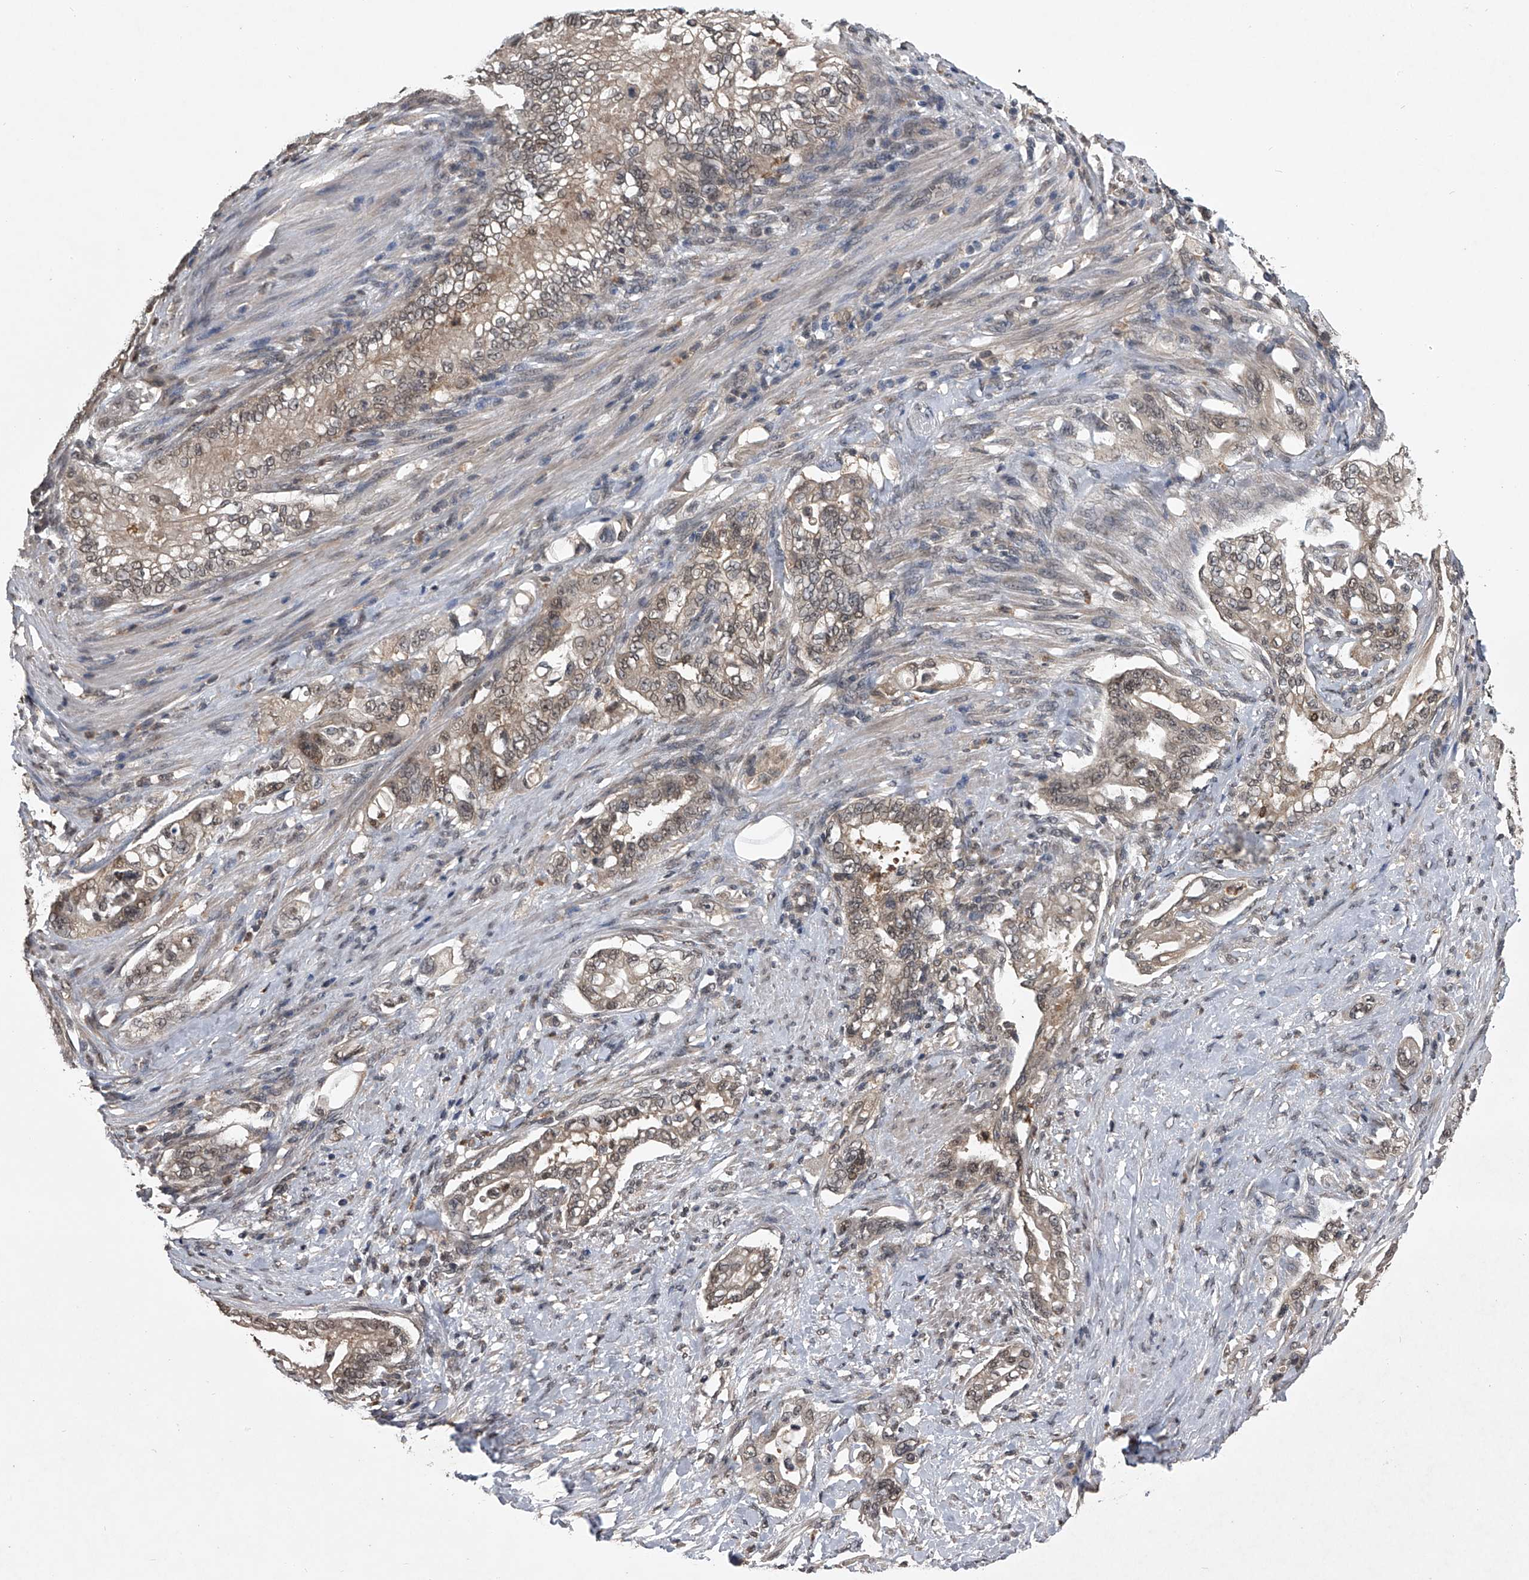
{"staining": {"intensity": "moderate", "quantity": ">75%", "location": "cytoplasmic/membranous,nuclear"}, "tissue": "pancreatic cancer", "cell_type": "Tumor cells", "image_type": "cancer", "snomed": [{"axis": "morphology", "description": "Normal tissue, NOS"}, {"axis": "topography", "description": "Pancreas"}], "caption": "Tumor cells display medium levels of moderate cytoplasmic/membranous and nuclear staining in about >75% of cells in human pancreatic cancer. The protein is shown in brown color, while the nuclei are stained blue.", "gene": "TSNAX", "patient": {"sex": "male", "age": 42}}